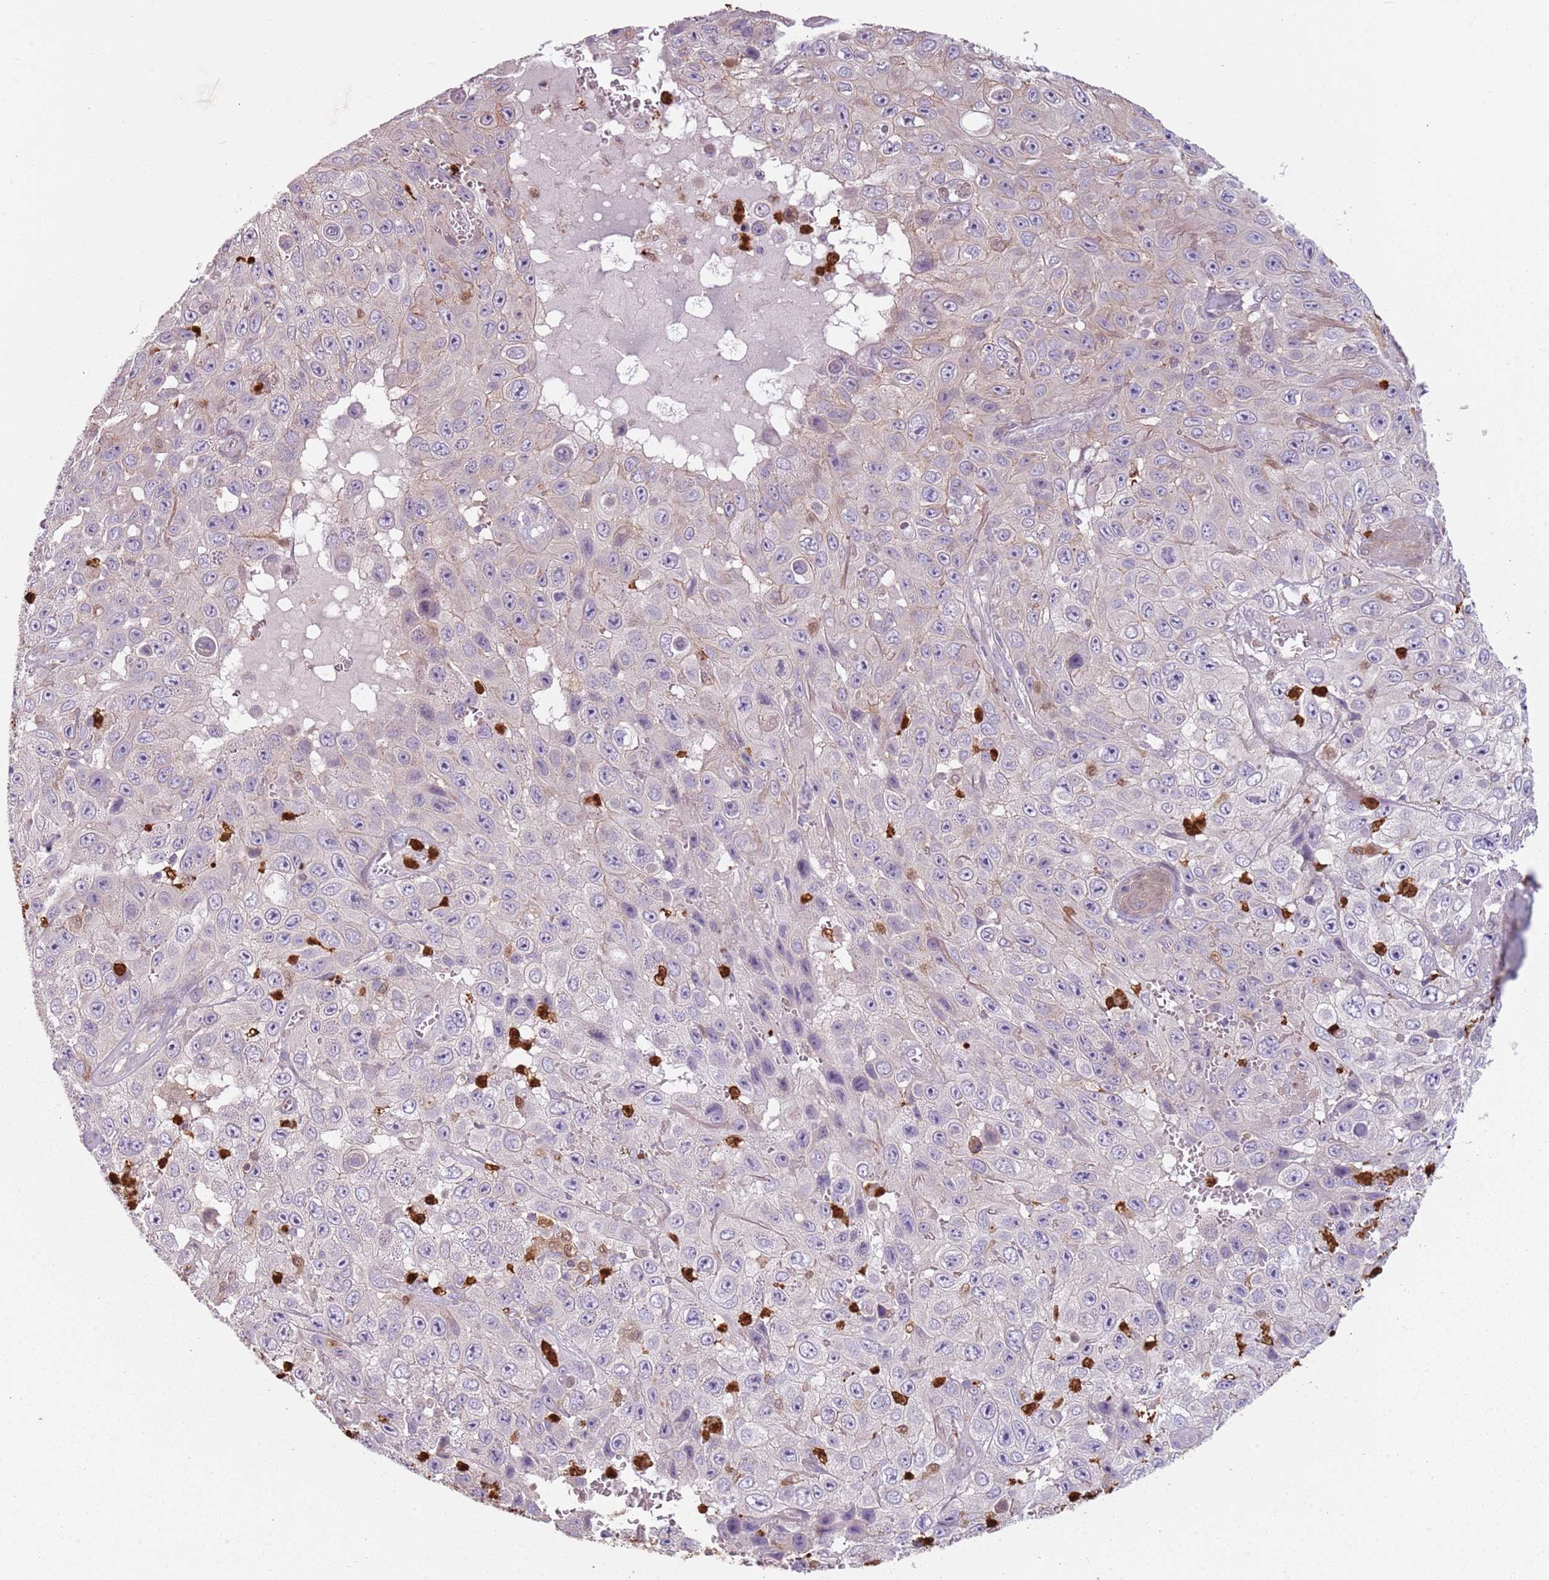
{"staining": {"intensity": "weak", "quantity": "<25%", "location": "cytoplasmic/membranous"}, "tissue": "skin cancer", "cell_type": "Tumor cells", "image_type": "cancer", "snomed": [{"axis": "morphology", "description": "Squamous cell carcinoma, NOS"}, {"axis": "topography", "description": "Skin"}], "caption": "DAB (3,3'-diaminobenzidine) immunohistochemical staining of human skin squamous cell carcinoma displays no significant positivity in tumor cells.", "gene": "SPAG4", "patient": {"sex": "male", "age": 82}}